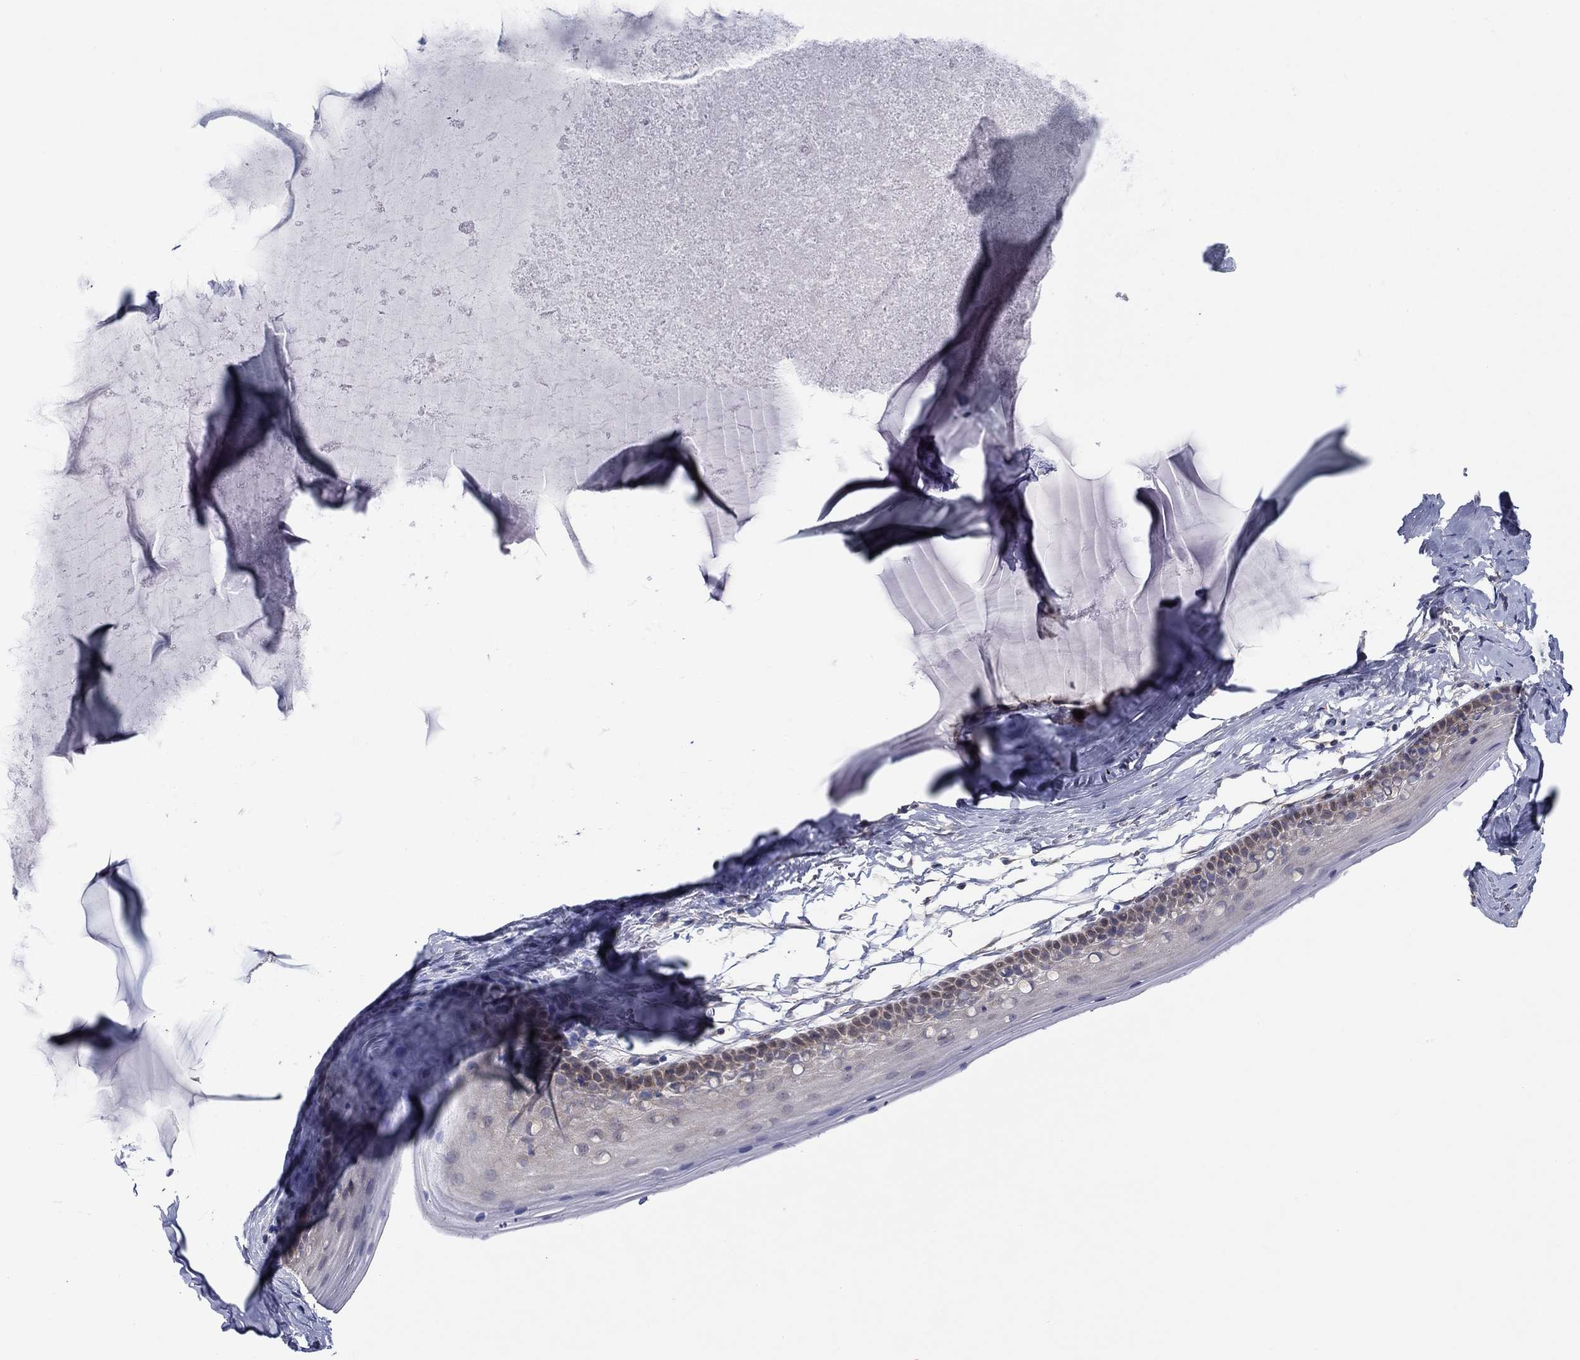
{"staining": {"intensity": "negative", "quantity": "none", "location": "none"}, "tissue": "cervix", "cell_type": "Squamous epithelial cells", "image_type": "normal", "snomed": [{"axis": "morphology", "description": "Normal tissue, NOS"}, {"axis": "topography", "description": "Cervix"}], "caption": "There is no significant expression in squamous epithelial cells of cervix. (Stains: DAB immunohistochemistry with hematoxylin counter stain, Microscopy: brightfield microscopy at high magnification).", "gene": "GRHPR", "patient": {"sex": "female", "age": 40}}